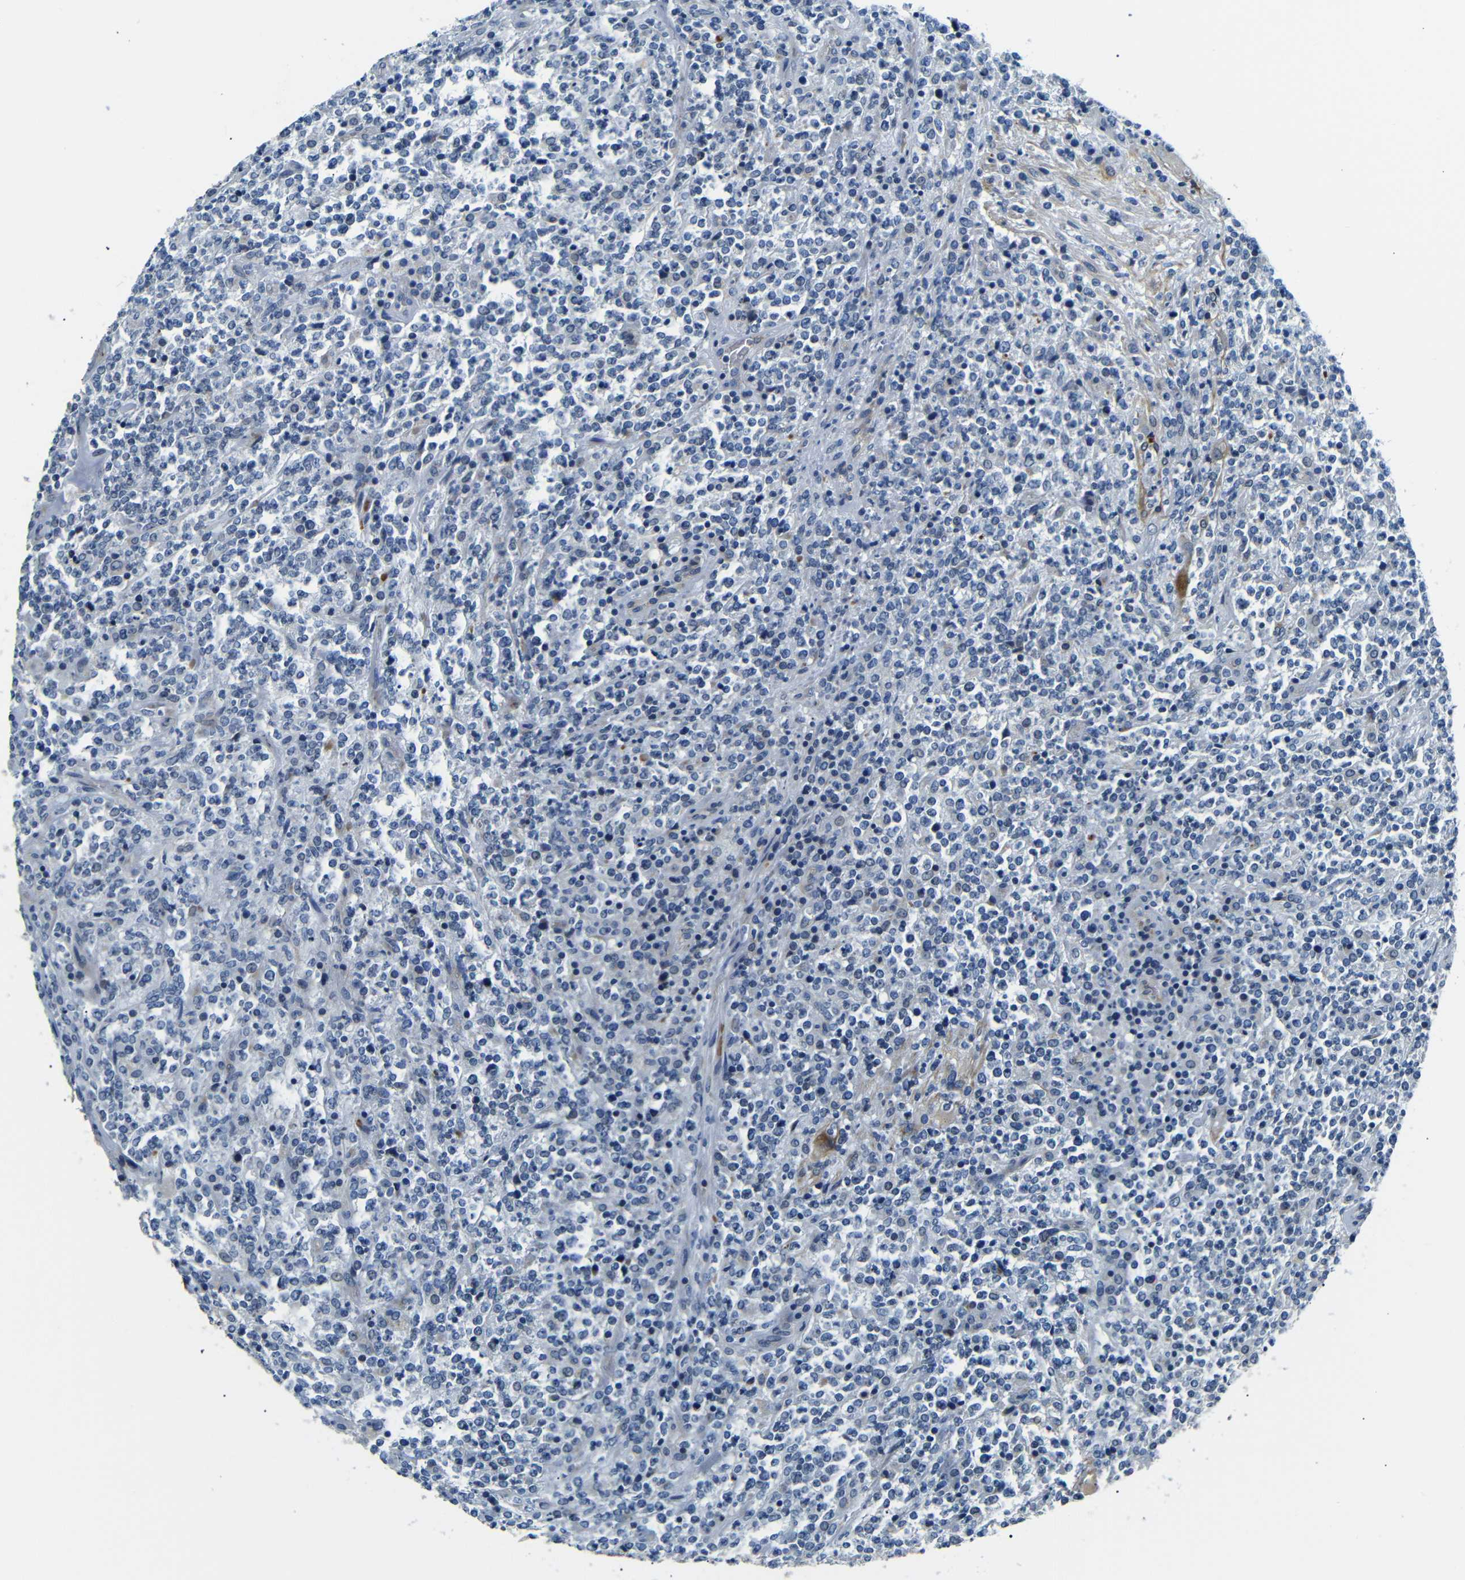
{"staining": {"intensity": "negative", "quantity": "none", "location": "none"}, "tissue": "lymphoma", "cell_type": "Tumor cells", "image_type": "cancer", "snomed": [{"axis": "morphology", "description": "Malignant lymphoma, non-Hodgkin's type, High grade"}, {"axis": "topography", "description": "Soft tissue"}], "caption": "IHC micrograph of neoplastic tissue: high-grade malignant lymphoma, non-Hodgkin's type stained with DAB displays no significant protein staining in tumor cells.", "gene": "TAFA1", "patient": {"sex": "male", "age": 18}}